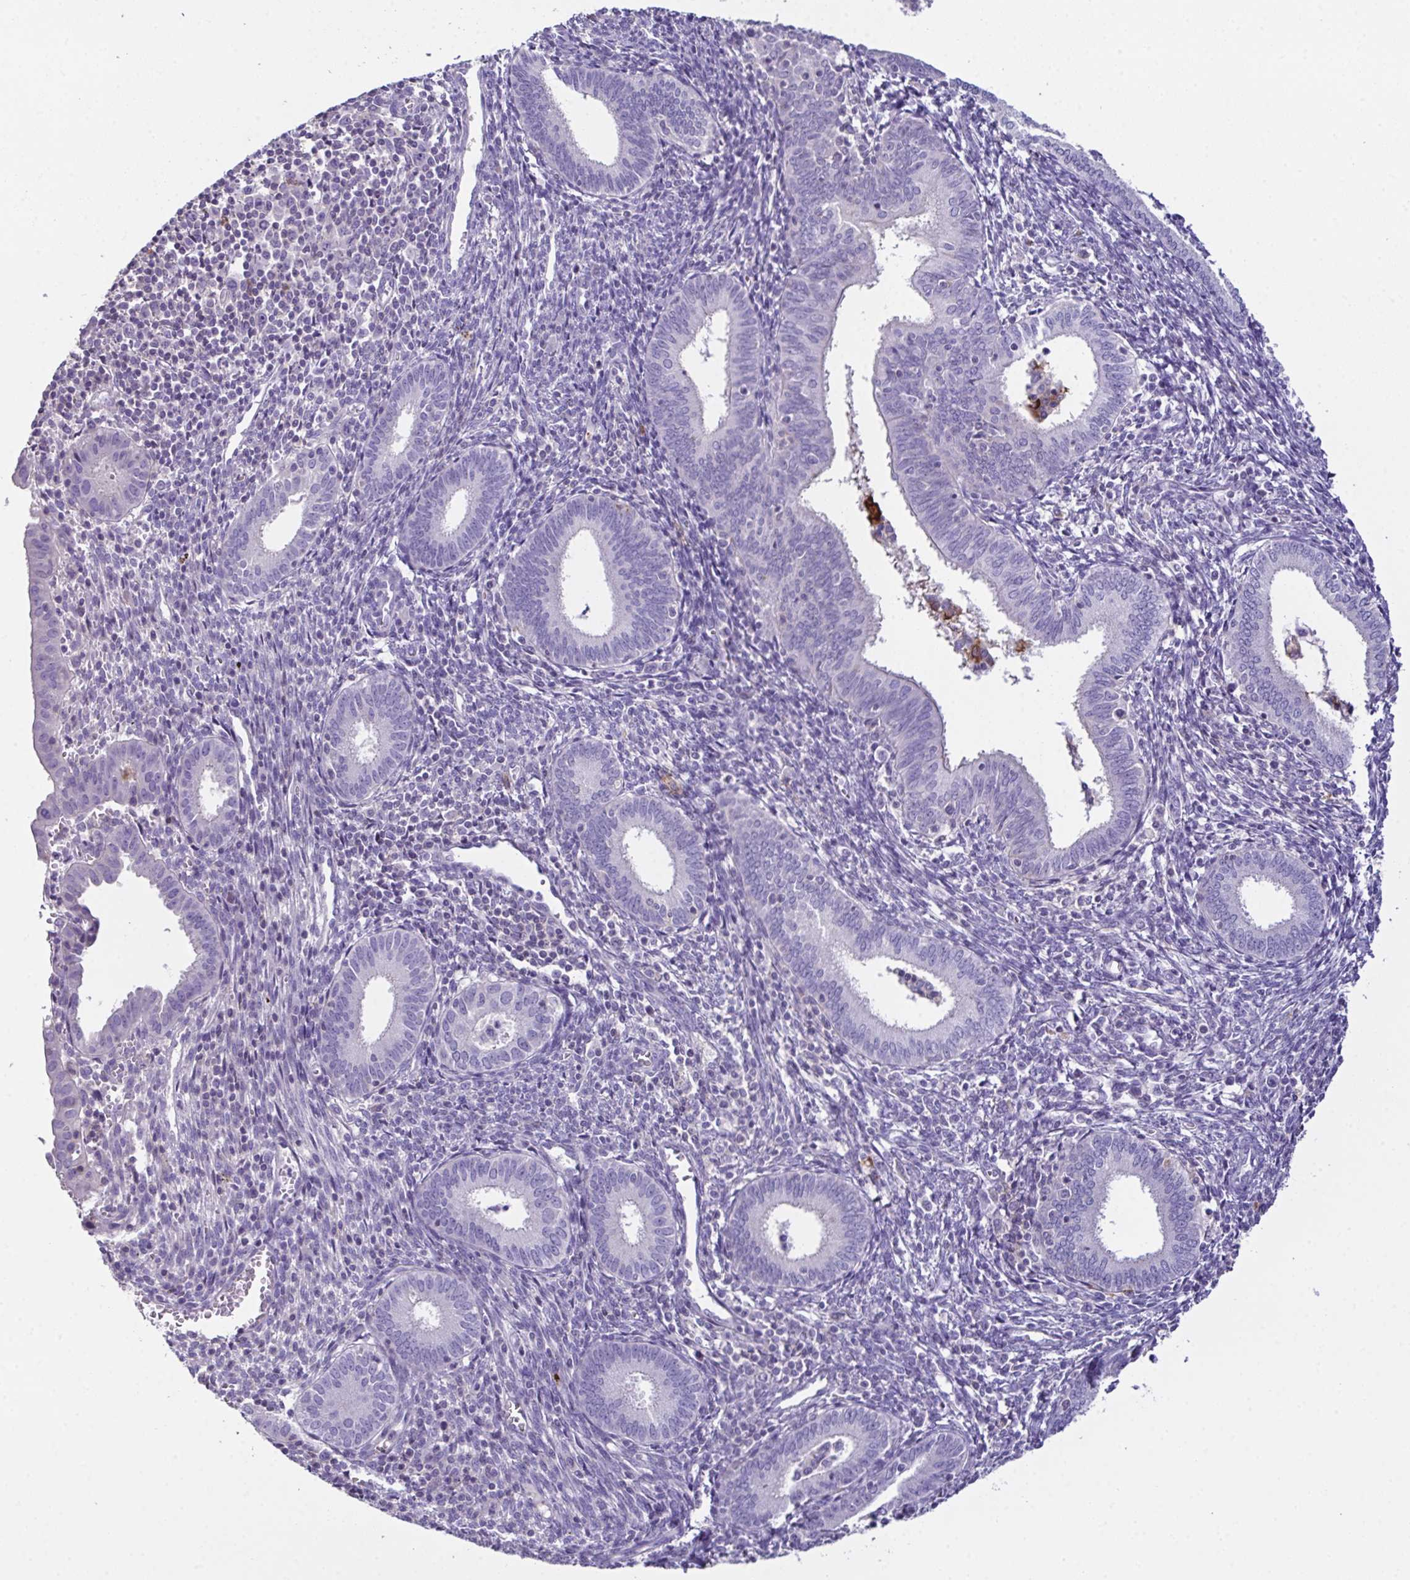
{"staining": {"intensity": "negative", "quantity": "none", "location": "none"}, "tissue": "endometrium", "cell_type": "Cells in endometrial stroma", "image_type": "normal", "snomed": [{"axis": "morphology", "description": "Normal tissue, NOS"}, {"axis": "topography", "description": "Endometrium"}], "caption": "The histopathology image displays no significant positivity in cells in endometrial stroma of endometrium. (DAB (3,3'-diaminobenzidine) immunohistochemistry (IHC), high magnification).", "gene": "MARCO", "patient": {"sex": "female", "age": 41}}